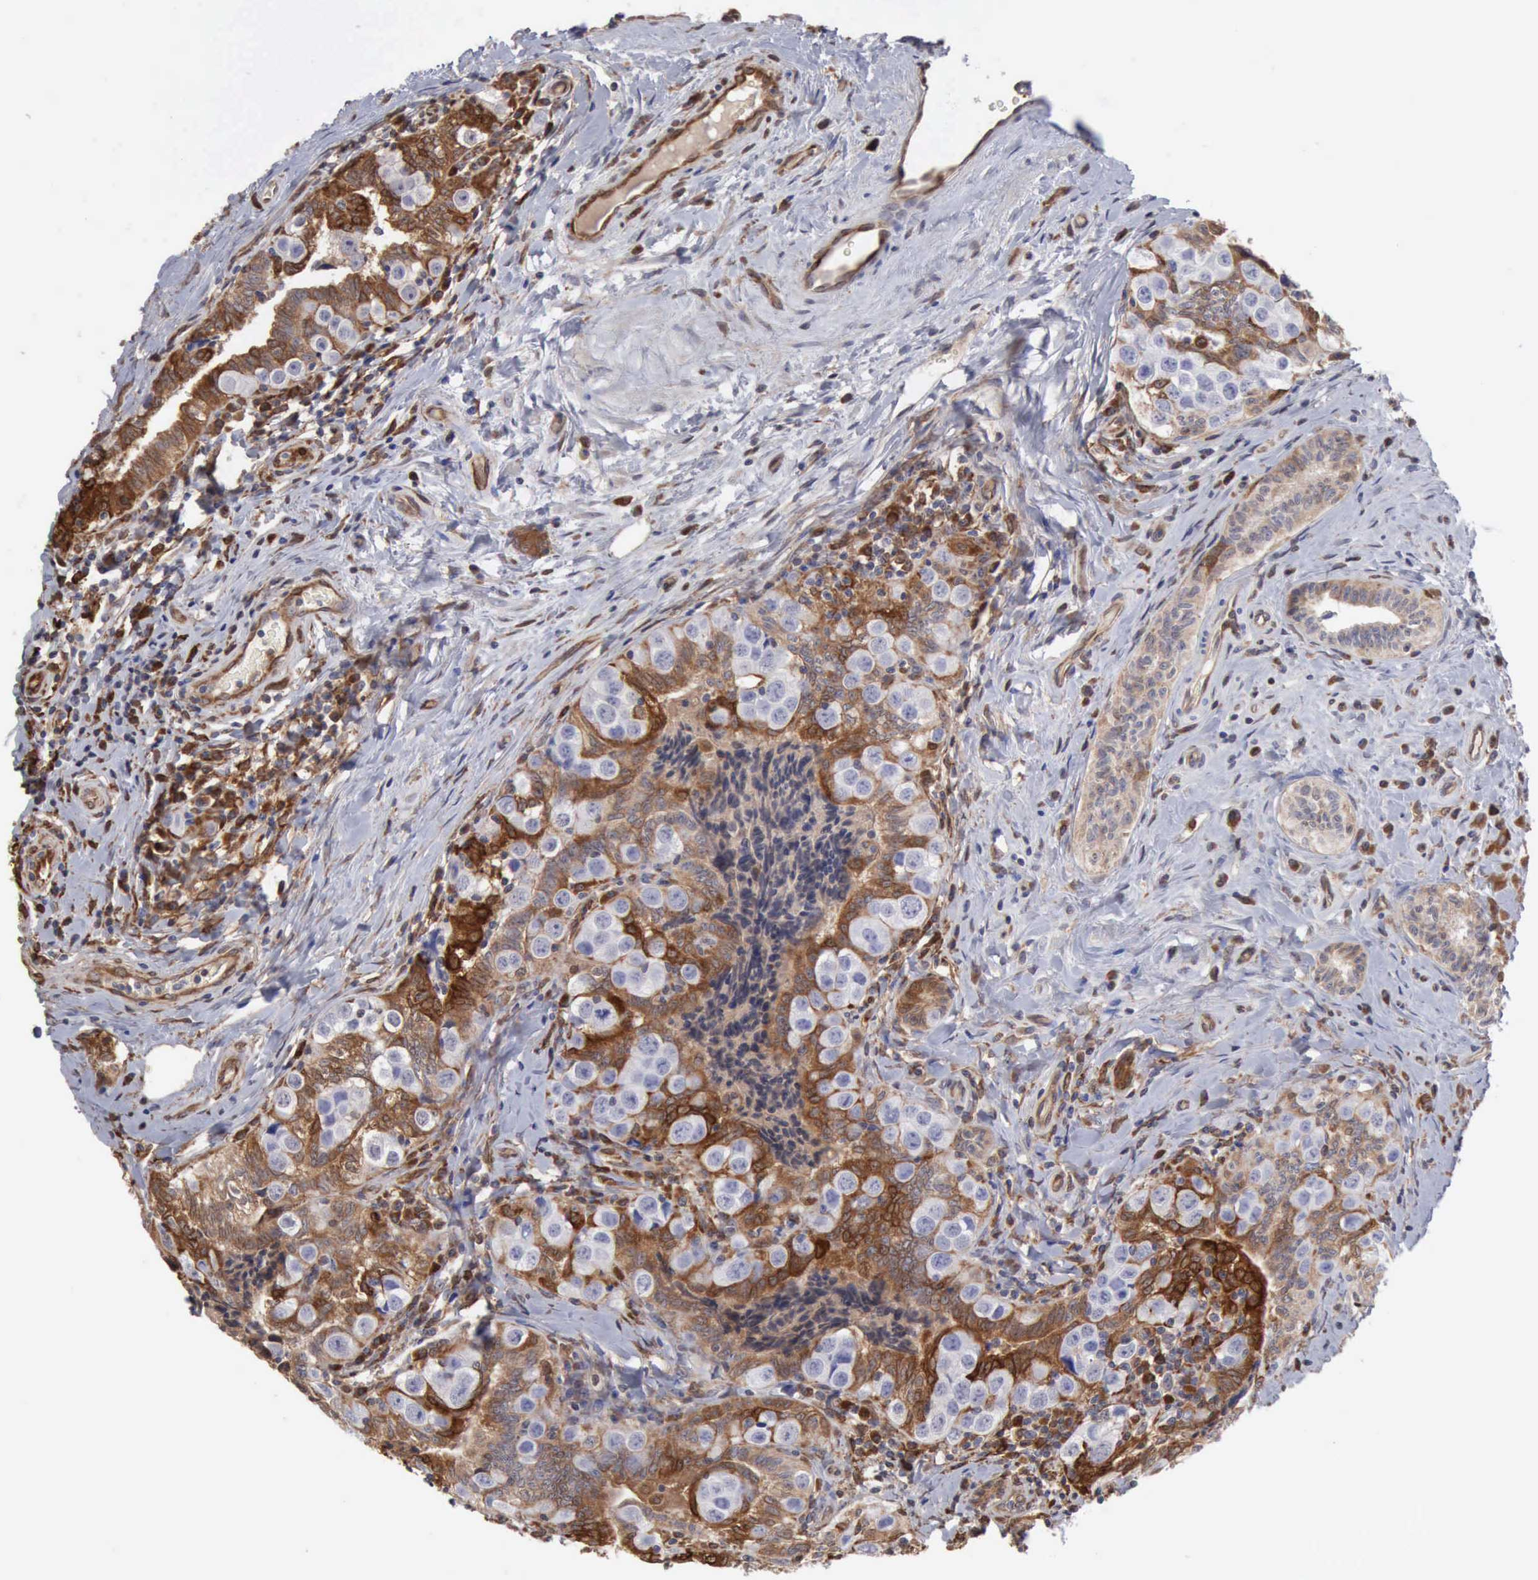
{"staining": {"intensity": "moderate", "quantity": "25%-75%", "location": "cytoplasmic/membranous"}, "tissue": "testis cancer", "cell_type": "Tumor cells", "image_type": "cancer", "snomed": [{"axis": "morphology", "description": "Seminoma, NOS"}, {"axis": "topography", "description": "Testis"}], "caption": "Immunohistochemistry (IHC) of human testis seminoma reveals medium levels of moderate cytoplasmic/membranous expression in about 25%-75% of tumor cells. The staining was performed using DAB (3,3'-diaminobenzidine), with brown indicating positive protein expression. Nuclei are stained blue with hematoxylin.", "gene": "APOL2", "patient": {"sex": "male", "age": 32}}